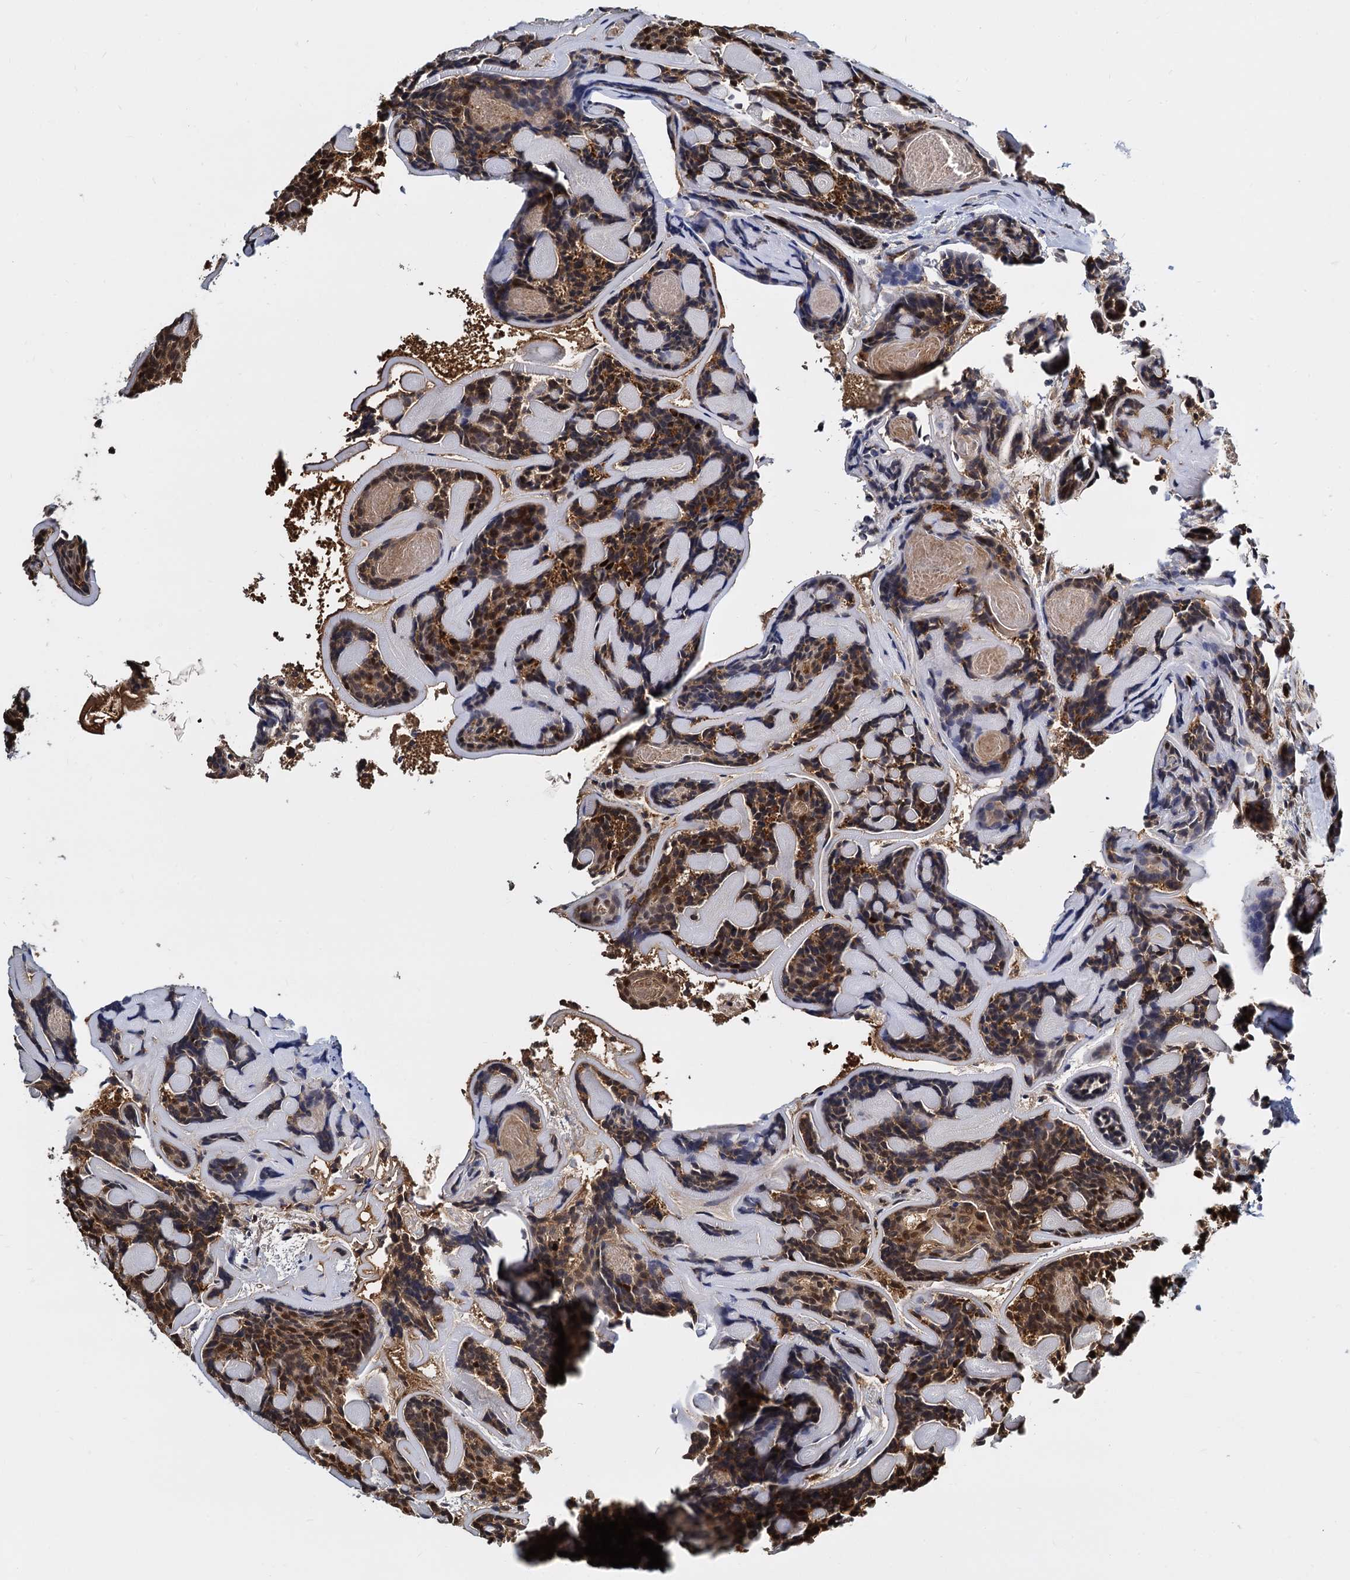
{"staining": {"intensity": "moderate", "quantity": ">75%", "location": "nuclear"}, "tissue": "head and neck cancer", "cell_type": "Tumor cells", "image_type": "cancer", "snomed": [{"axis": "morphology", "description": "Adenocarcinoma, NOS"}, {"axis": "topography", "description": "Salivary gland"}, {"axis": "topography", "description": "Head-Neck"}], "caption": "Protein analysis of adenocarcinoma (head and neck) tissue demonstrates moderate nuclear positivity in about >75% of tumor cells.", "gene": "DCPS", "patient": {"sex": "female", "age": 63}}